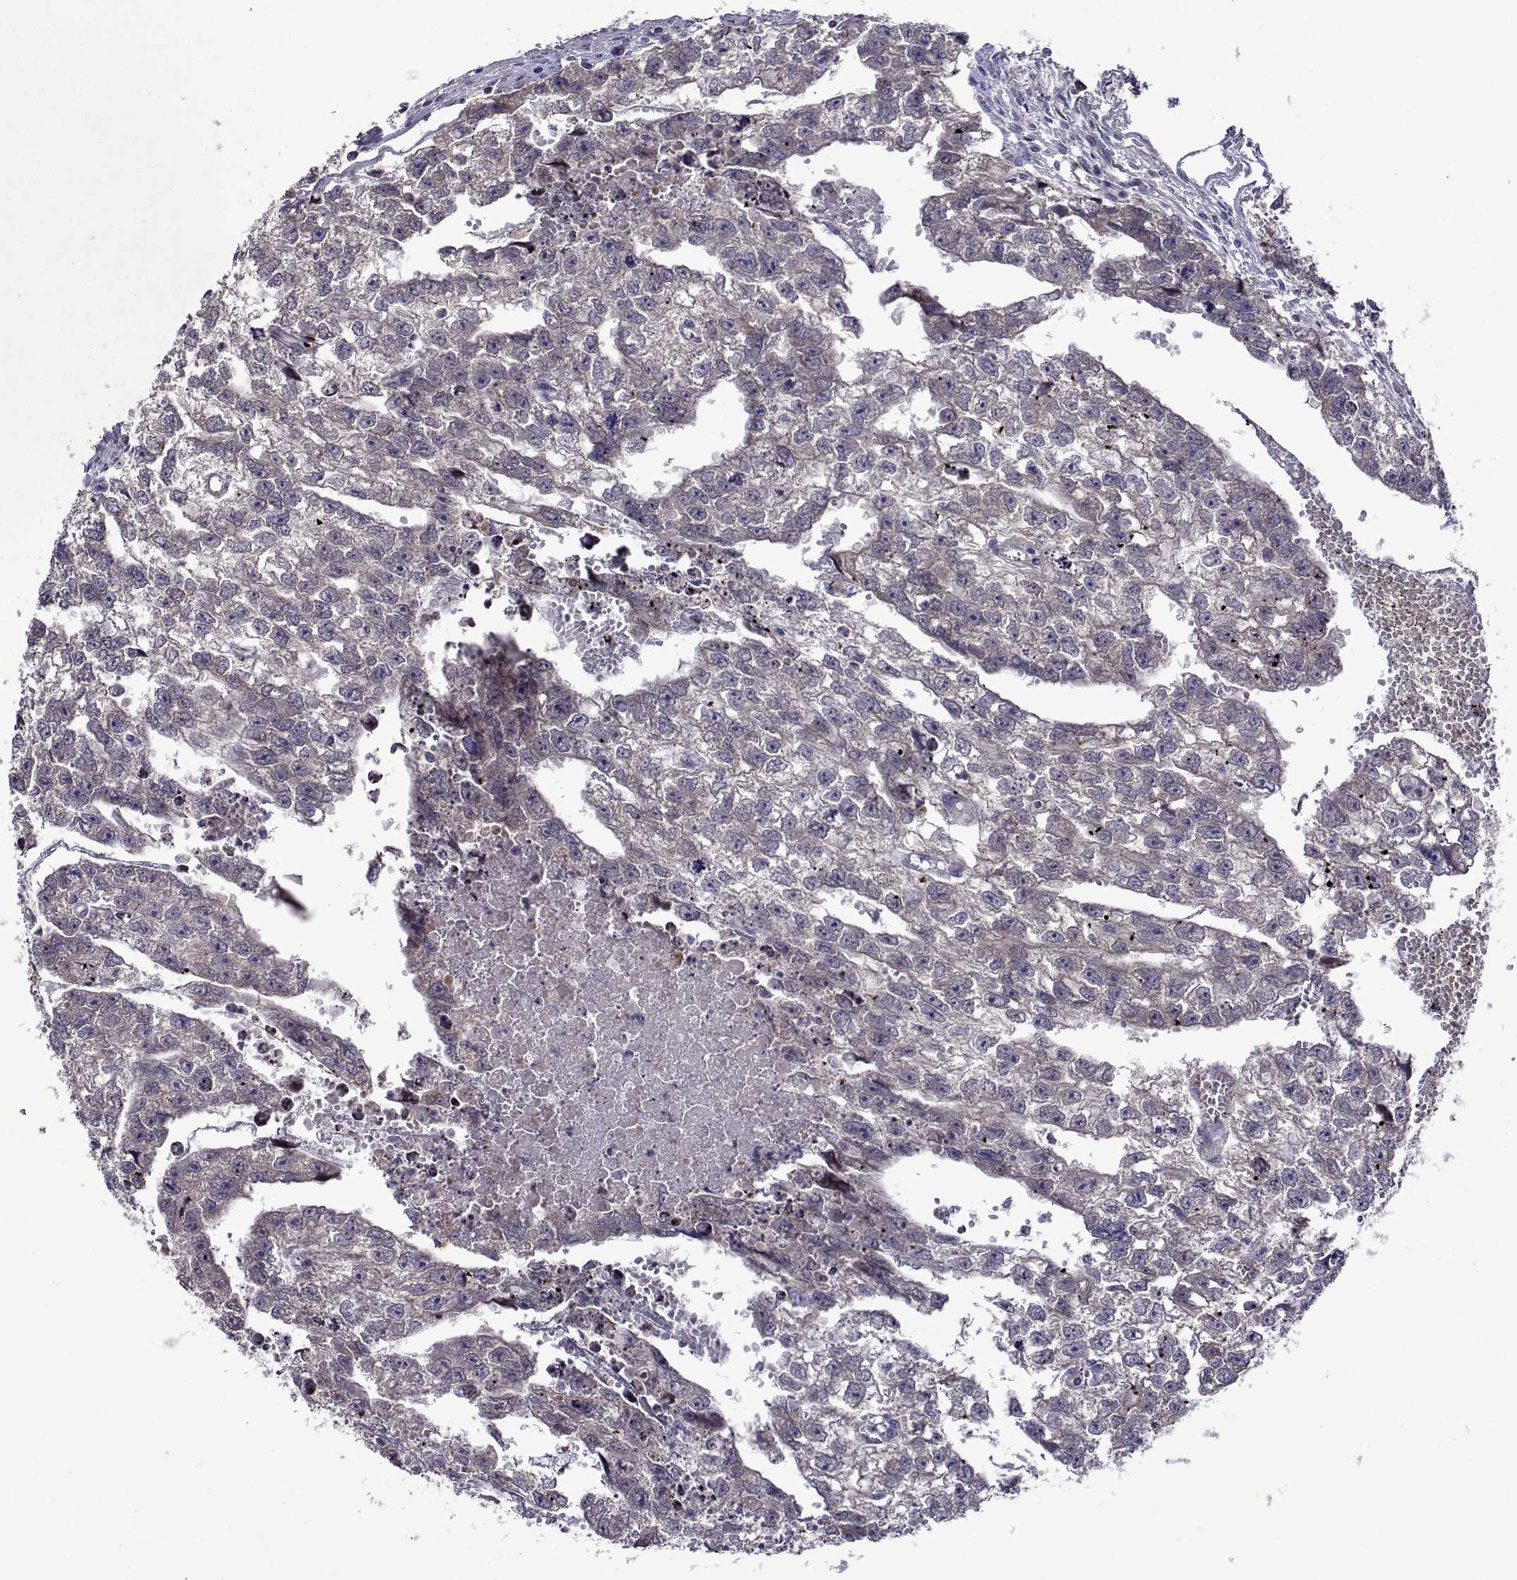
{"staining": {"intensity": "negative", "quantity": "none", "location": "none"}, "tissue": "testis cancer", "cell_type": "Tumor cells", "image_type": "cancer", "snomed": [{"axis": "morphology", "description": "Carcinoma, Embryonal, NOS"}, {"axis": "morphology", "description": "Teratoma, malignant, NOS"}, {"axis": "topography", "description": "Testis"}], "caption": "High power microscopy micrograph of an IHC histopathology image of testis cancer, revealing no significant expression in tumor cells.", "gene": "TARBP2", "patient": {"sex": "male", "age": 44}}